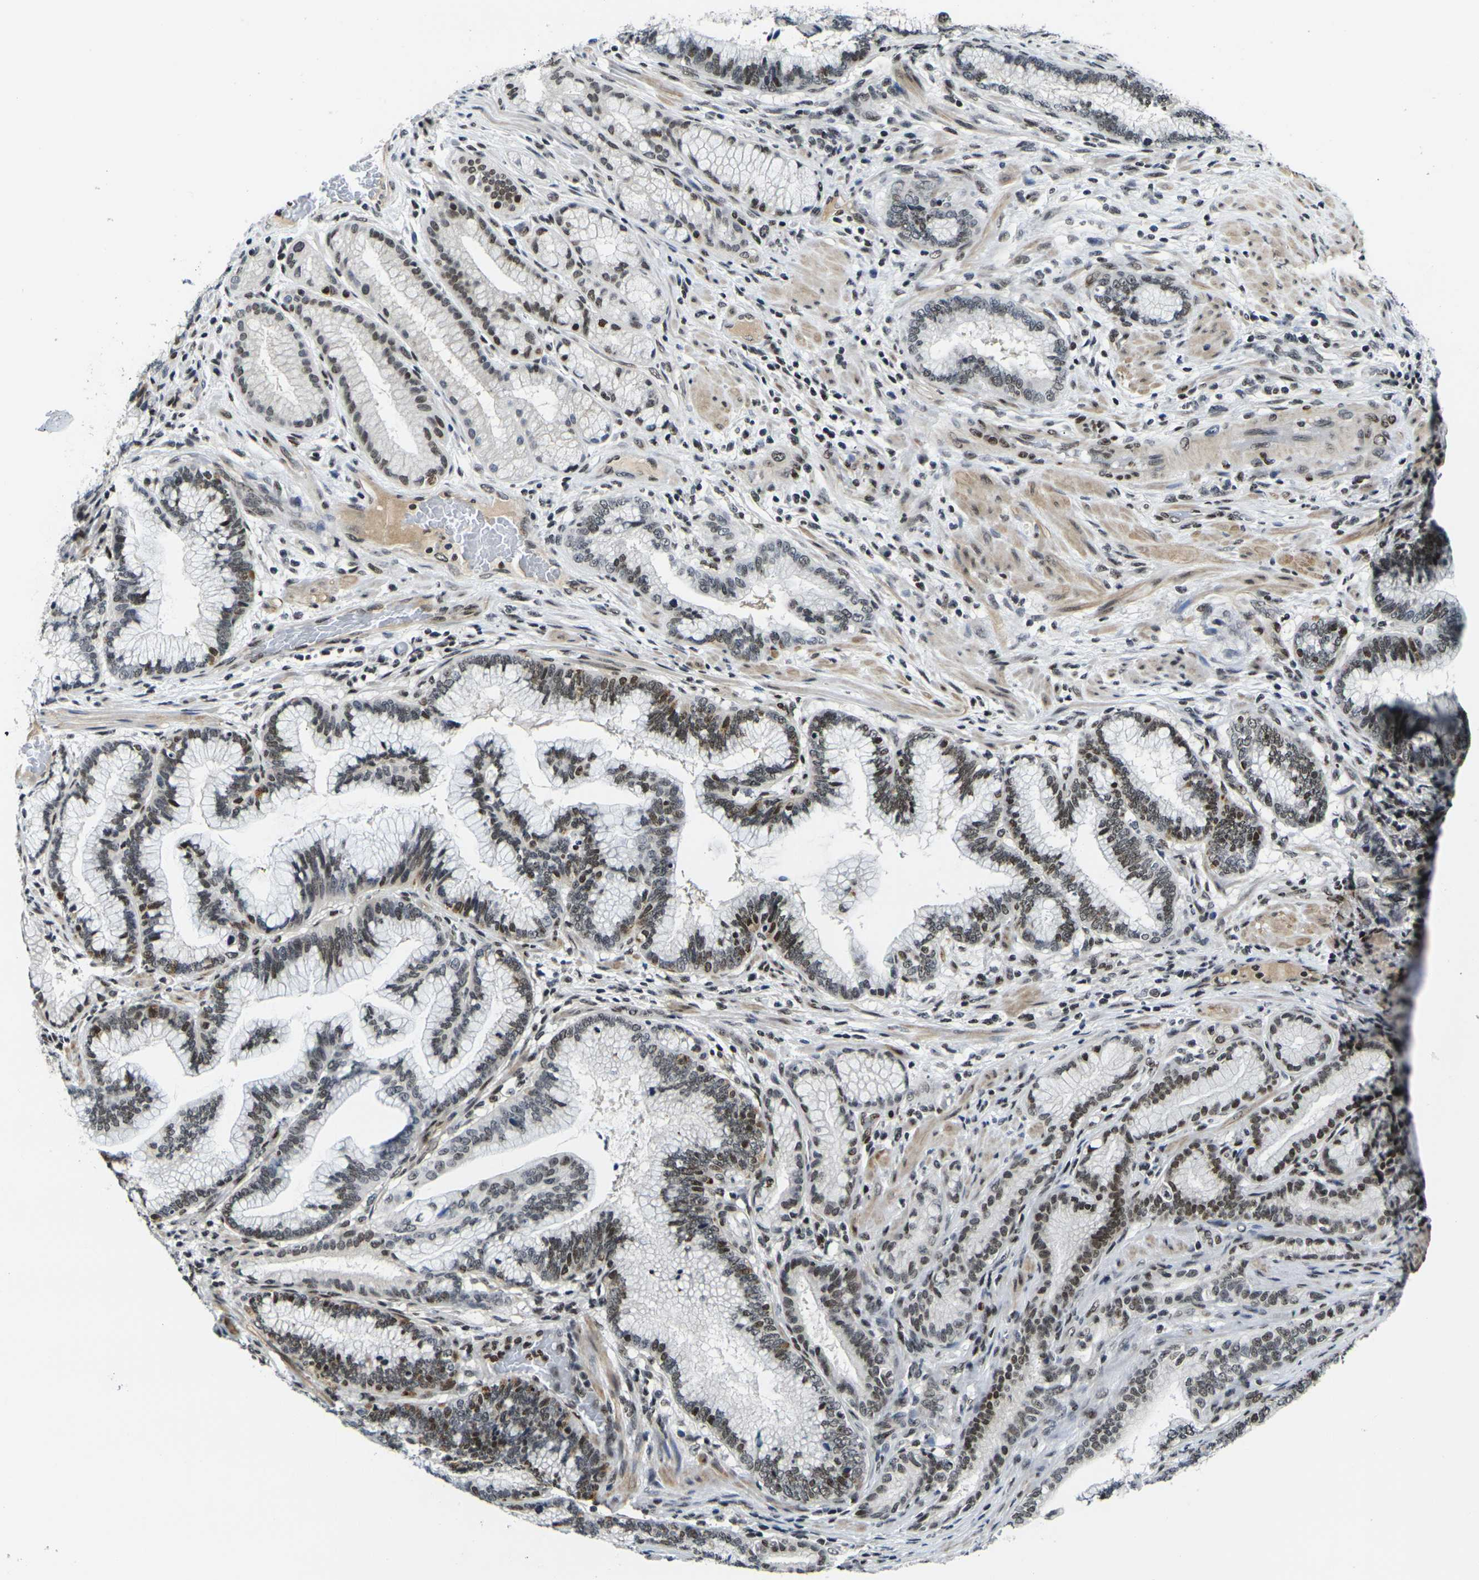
{"staining": {"intensity": "moderate", "quantity": "25%-75%", "location": "nuclear"}, "tissue": "pancreatic cancer", "cell_type": "Tumor cells", "image_type": "cancer", "snomed": [{"axis": "morphology", "description": "Adenocarcinoma, NOS"}, {"axis": "topography", "description": "Pancreas"}], "caption": "Protein staining of pancreatic cancer tissue shows moderate nuclear expression in about 25%-75% of tumor cells.", "gene": "H1-10", "patient": {"sex": "female", "age": 64}}